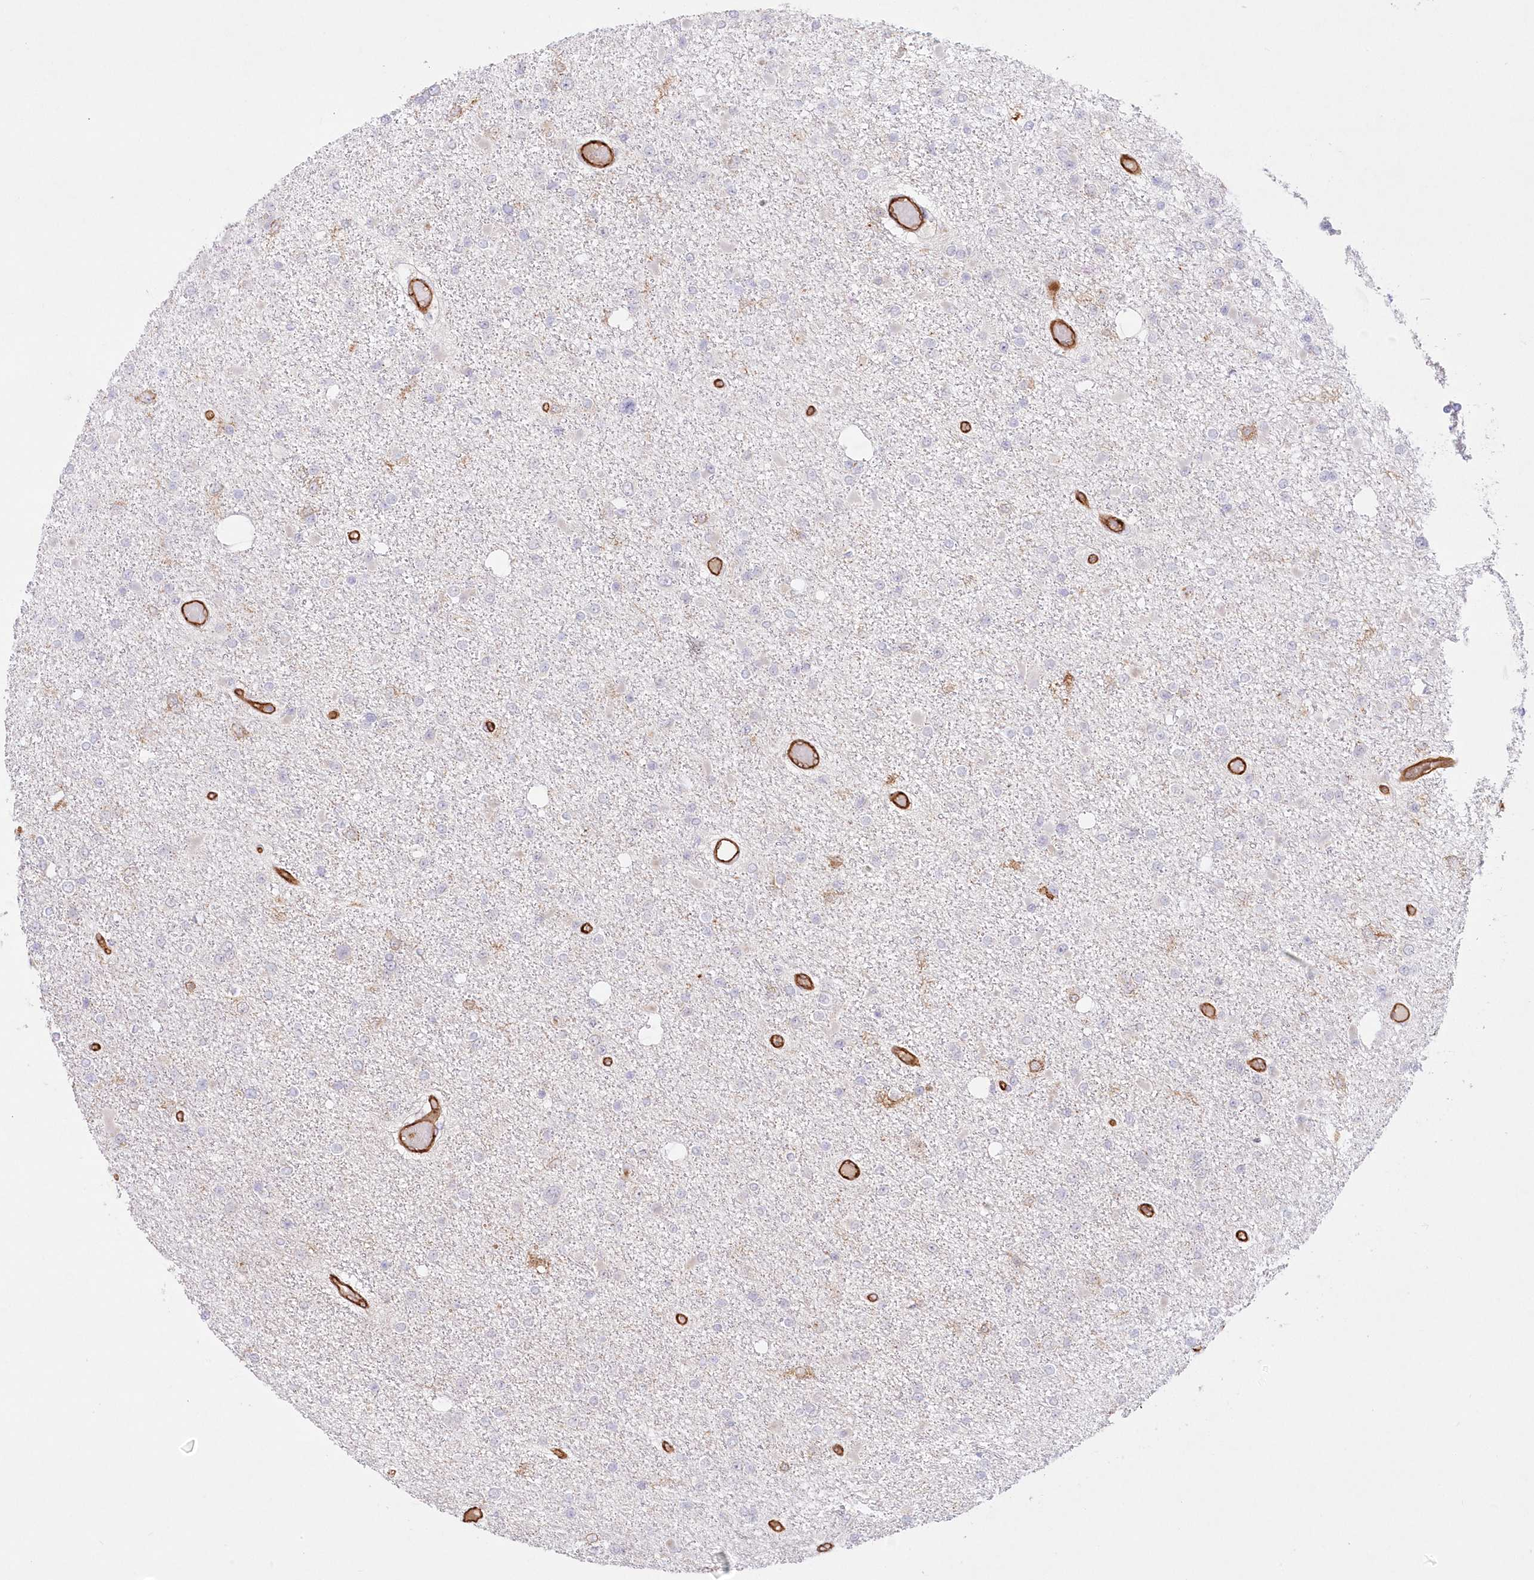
{"staining": {"intensity": "negative", "quantity": "none", "location": "none"}, "tissue": "glioma", "cell_type": "Tumor cells", "image_type": "cancer", "snomed": [{"axis": "morphology", "description": "Glioma, malignant, Low grade"}, {"axis": "topography", "description": "Brain"}], "caption": "Immunohistochemical staining of human malignant glioma (low-grade) demonstrates no significant positivity in tumor cells.", "gene": "AFAP1L2", "patient": {"sex": "female", "age": 22}}